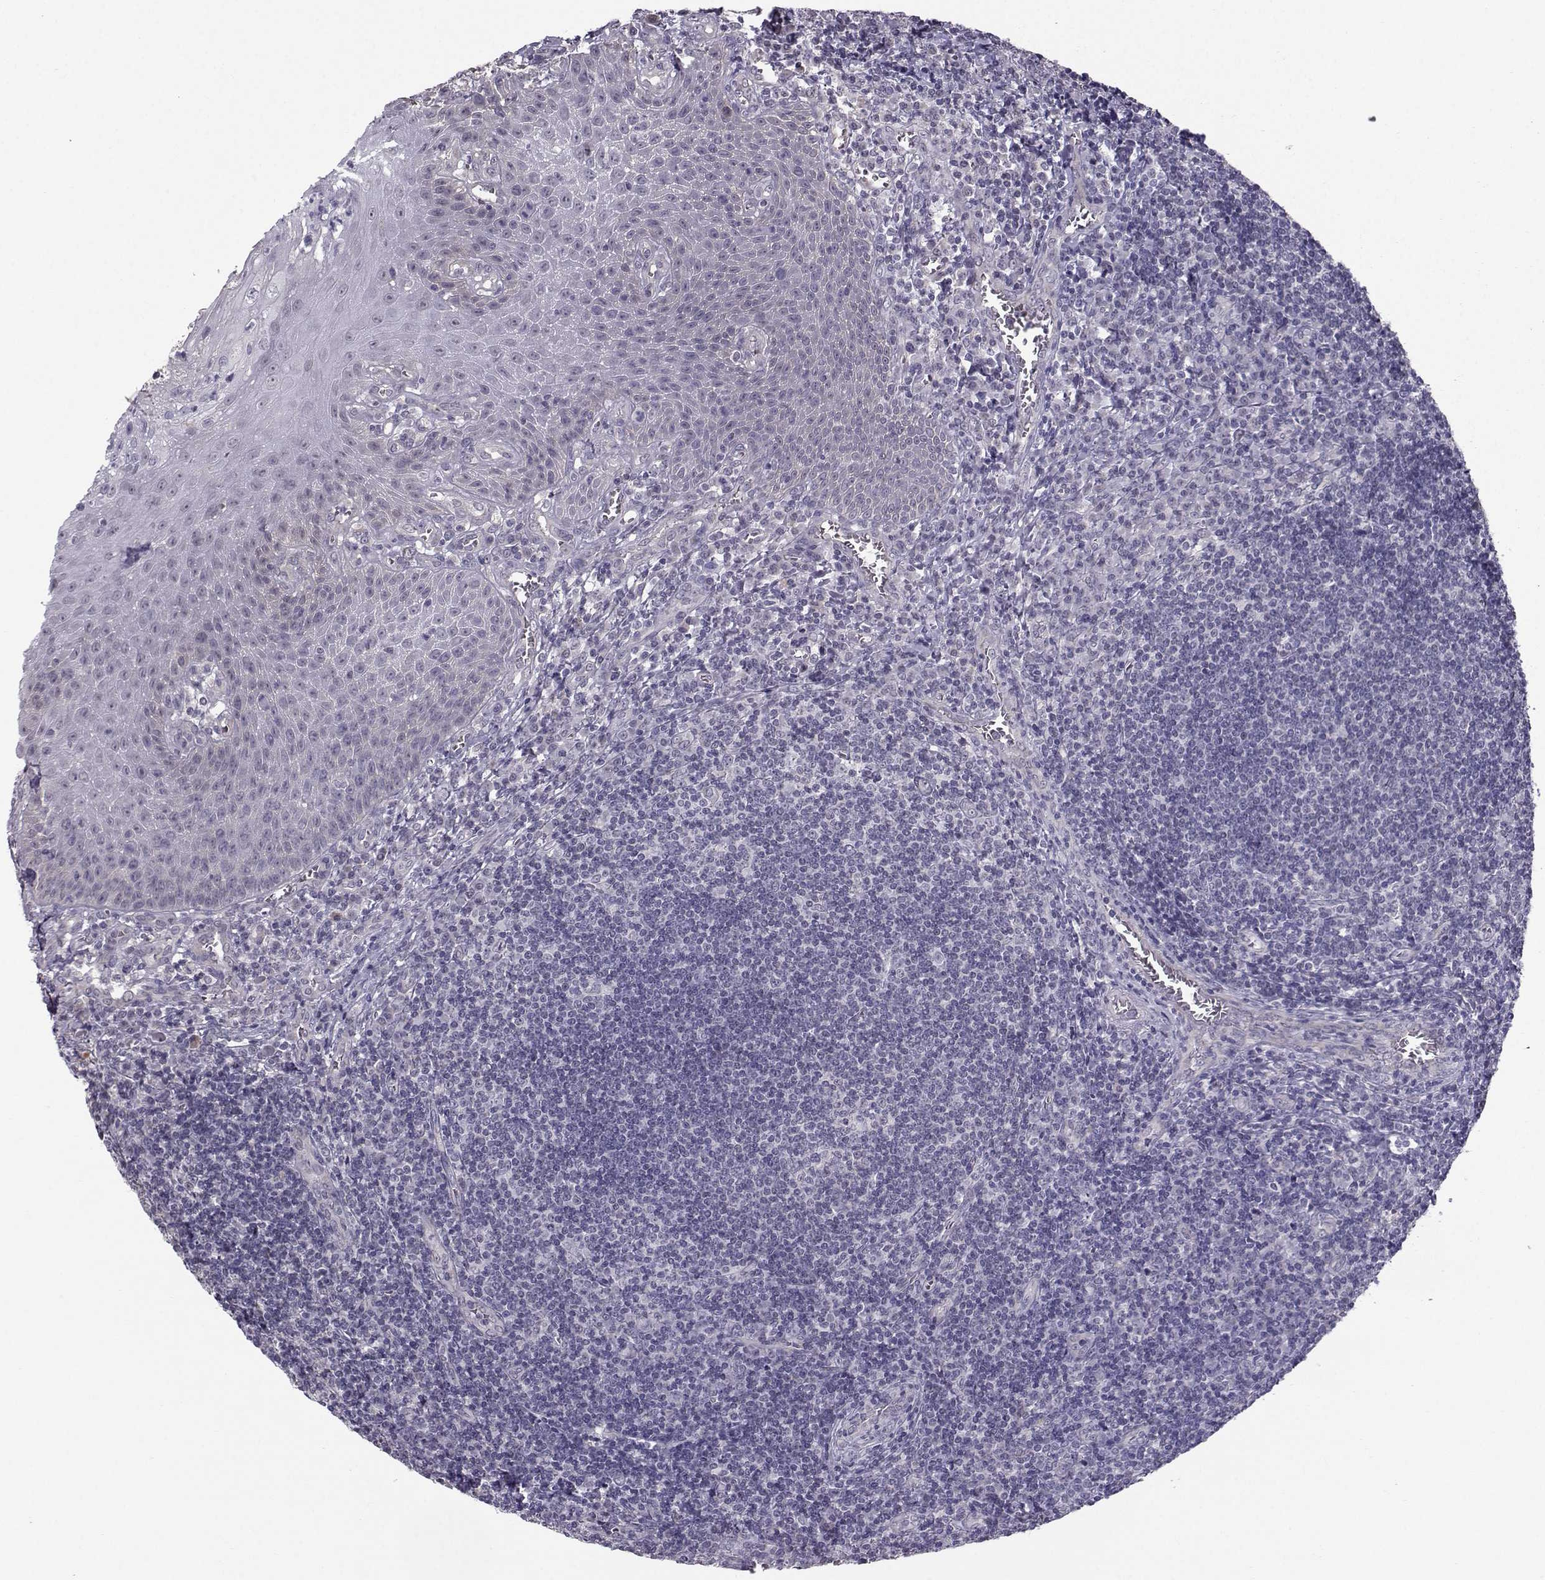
{"staining": {"intensity": "negative", "quantity": "none", "location": "none"}, "tissue": "tonsil", "cell_type": "Germinal center cells", "image_type": "normal", "snomed": [{"axis": "morphology", "description": "Normal tissue, NOS"}, {"axis": "topography", "description": "Tonsil"}], "caption": "Protein analysis of benign tonsil demonstrates no significant staining in germinal center cells.", "gene": "TSPYL5", "patient": {"sex": "male", "age": 33}}